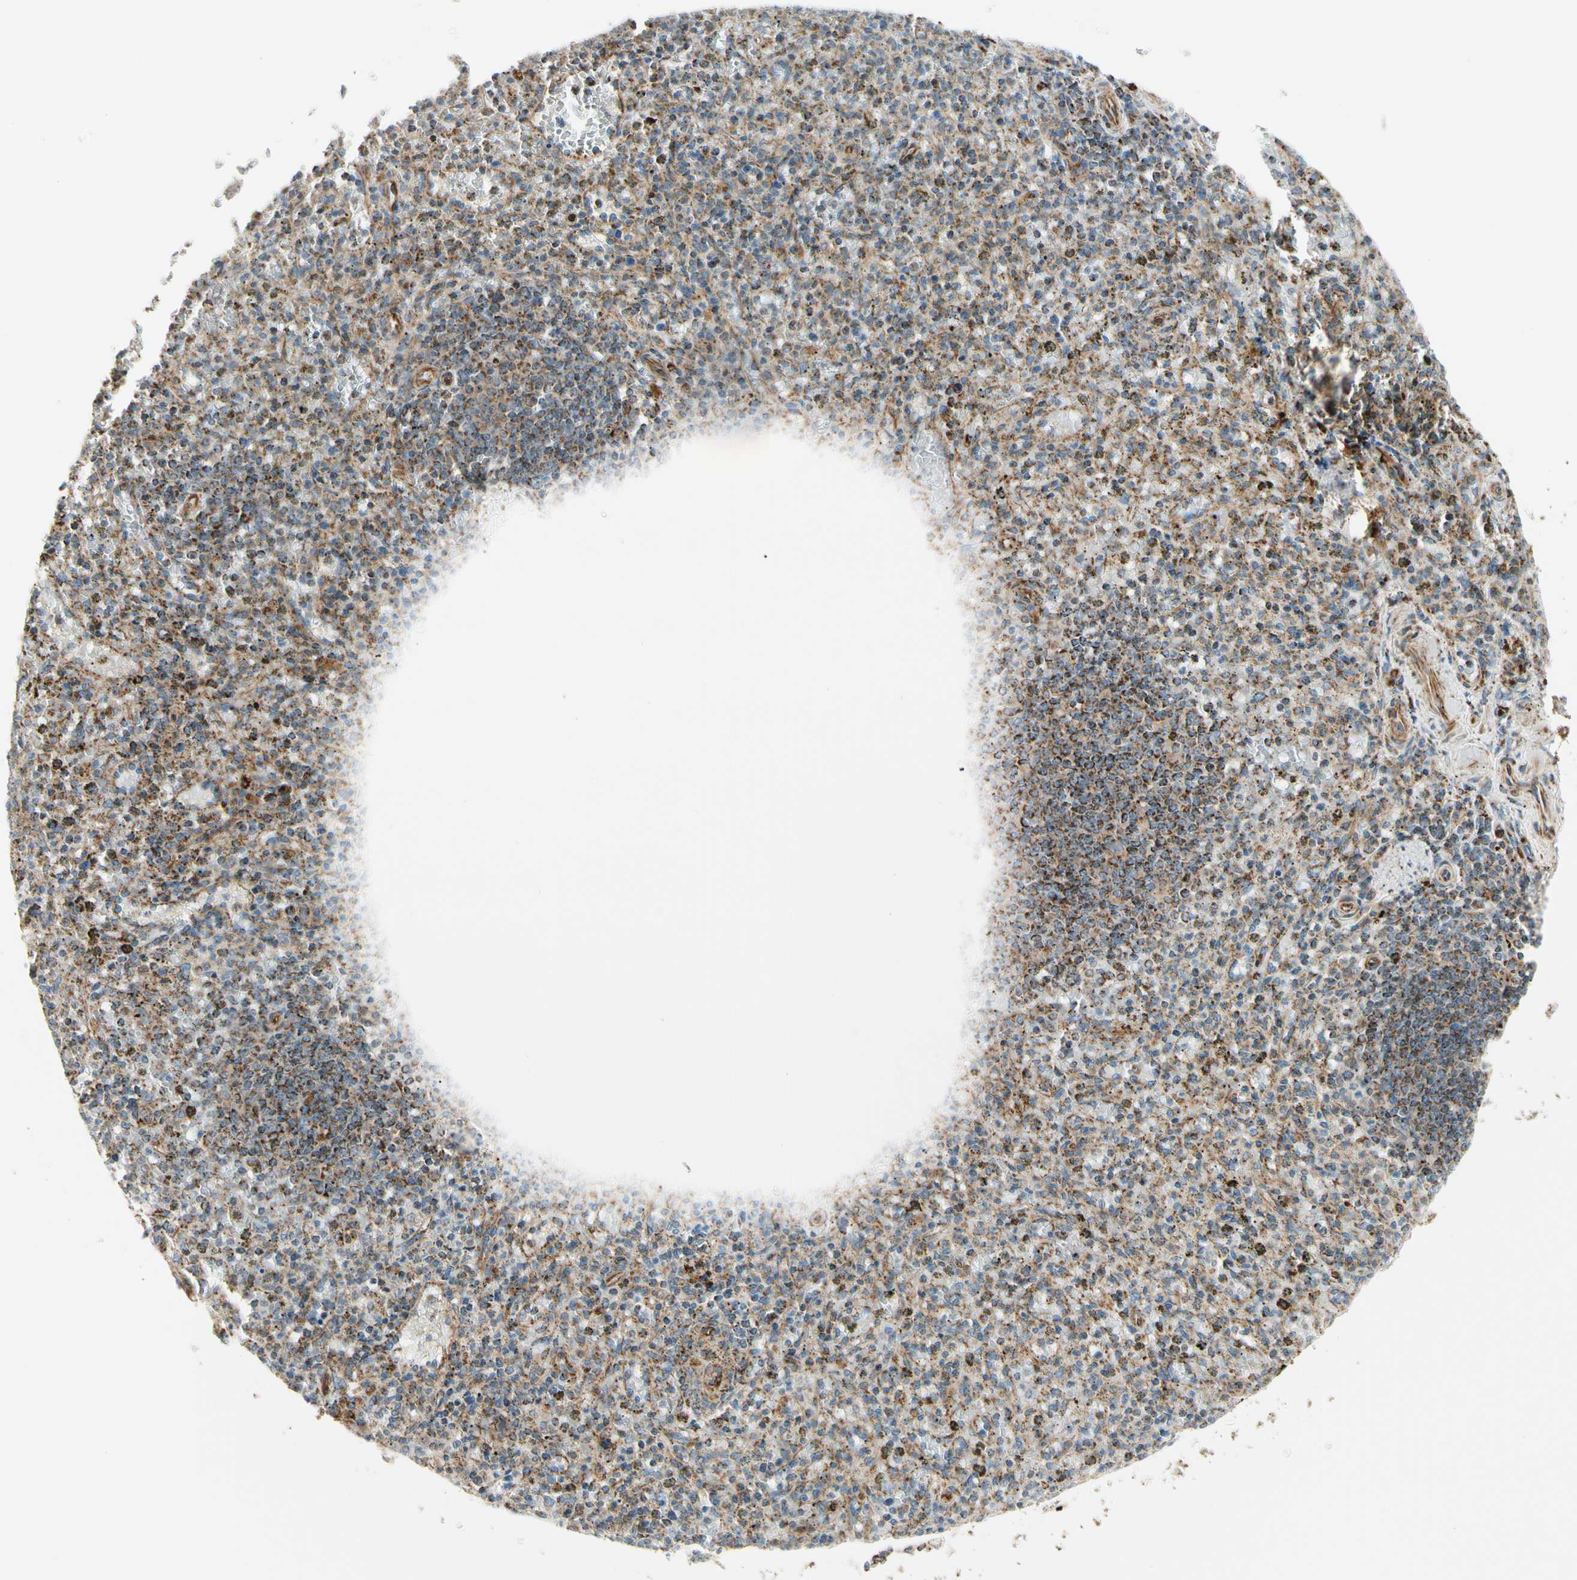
{"staining": {"intensity": "moderate", "quantity": ">75%", "location": "cytoplasmic/membranous"}, "tissue": "spleen", "cell_type": "Cells in red pulp", "image_type": "normal", "snomed": [{"axis": "morphology", "description": "Normal tissue, NOS"}, {"axis": "topography", "description": "Spleen"}], "caption": "Immunohistochemistry staining of benign spleen, which reveals medium levels of moderate cytoplasmic/membranous positivity in approximately >75% of cells in red pulp indicating moderate cytoplasmic/membranous protein positivity. The staining was performed using DAB (brown) for protein detection and nuclei were counterstained in hematoxylin (blue).", "gene": "TBC1D10A", "patient": {"sex": "male", "age": 72}}